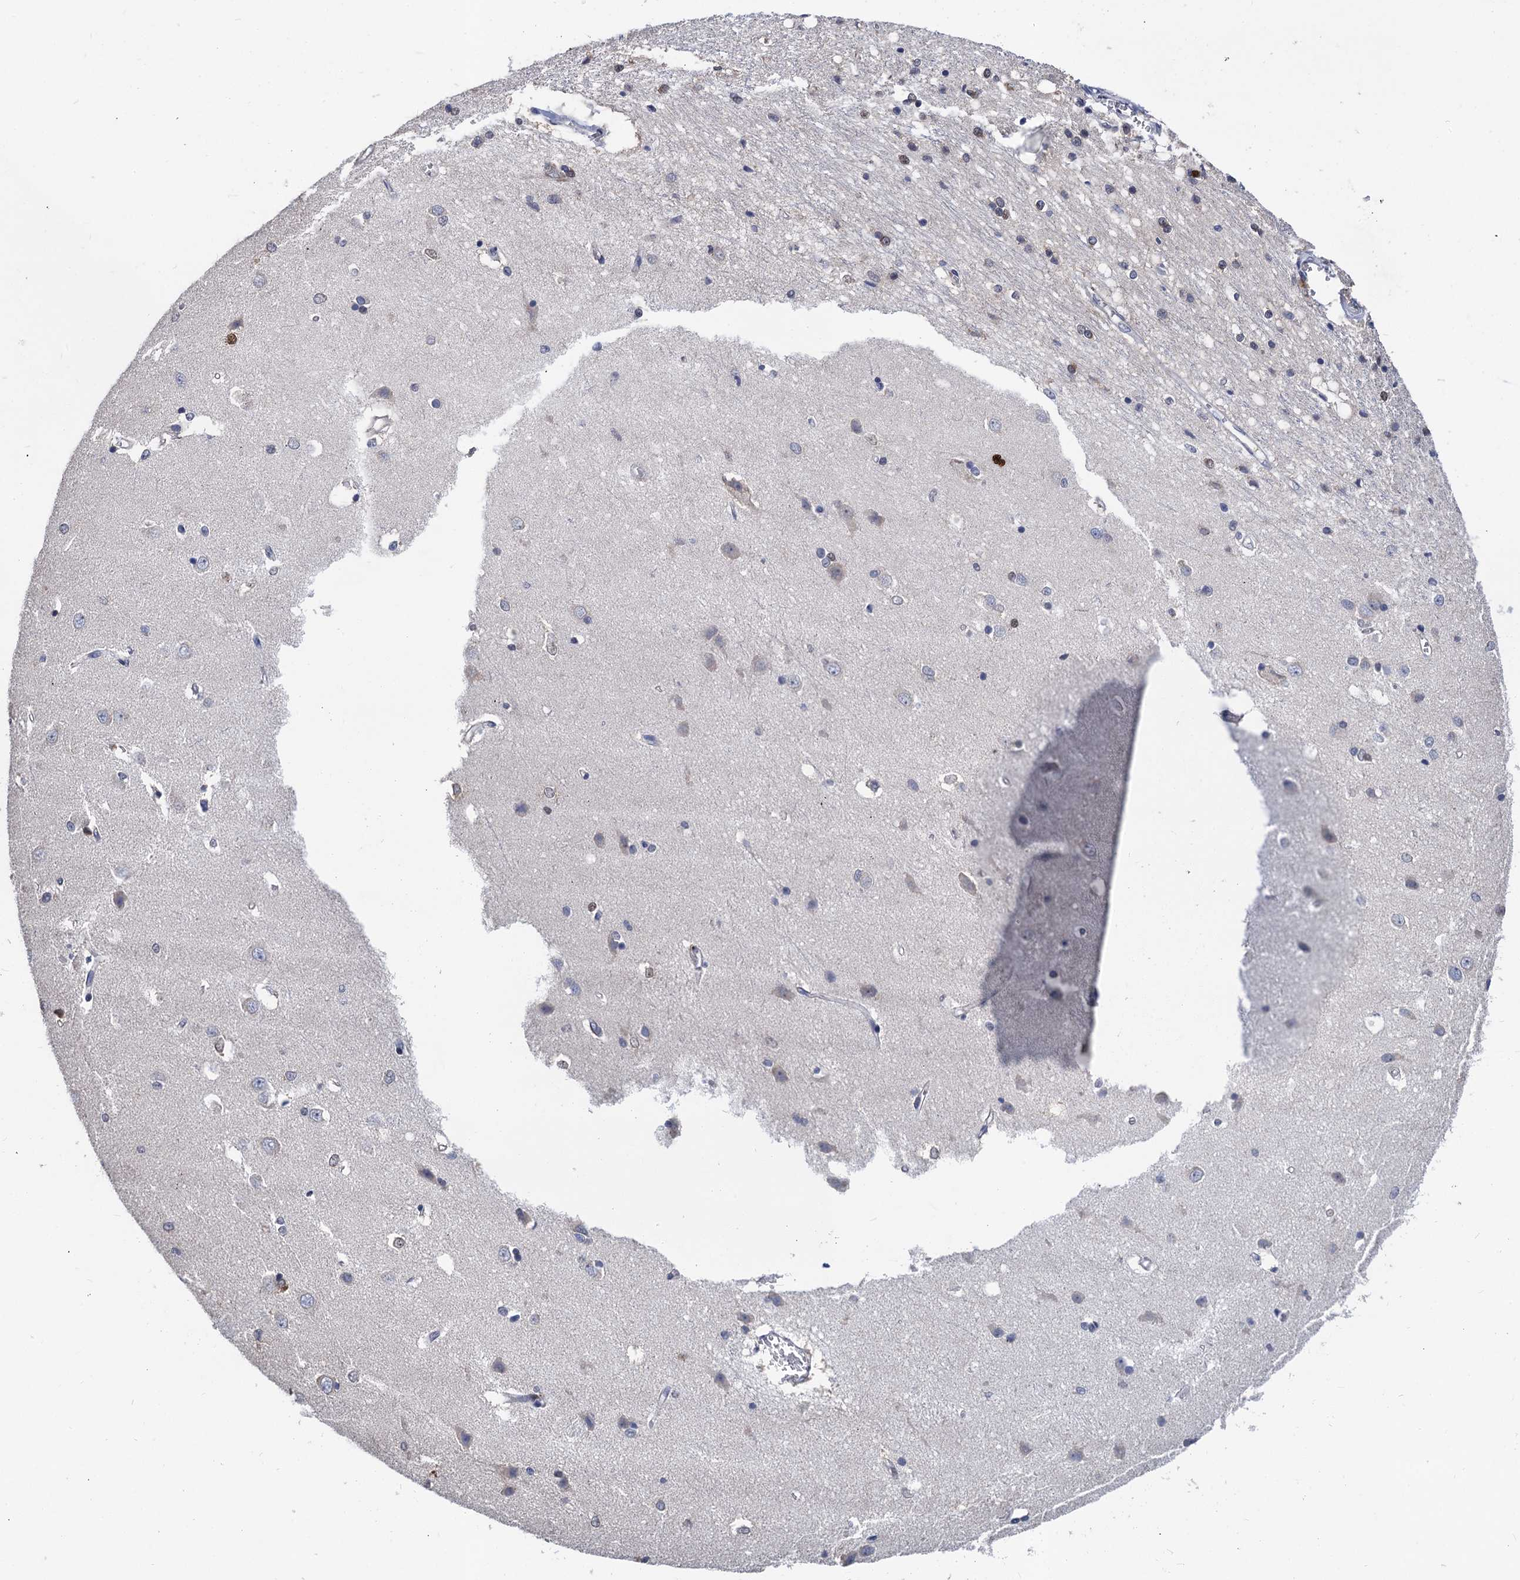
{"staining": {"intensity": "weak", "quantity": "<25%", "location": "cytoplasmic/membranous"}, "tissue": "caudate", "cell_type": "Glial cells", "image_type": "normal", "snomed": [{"axis": "morphology", "description": "Normal tissue, NOS"}, {"axis": "topography", "description": "Lateral ventricle wall"}], "caption": "High power microscopy histopathology image of an IHC histopathology image of normal caudate, revealing no significant expression in glial cells. Nuclei are stained in blue.", "gene": "TSEN34", "patient": {"sex": "male", "age": 37}}